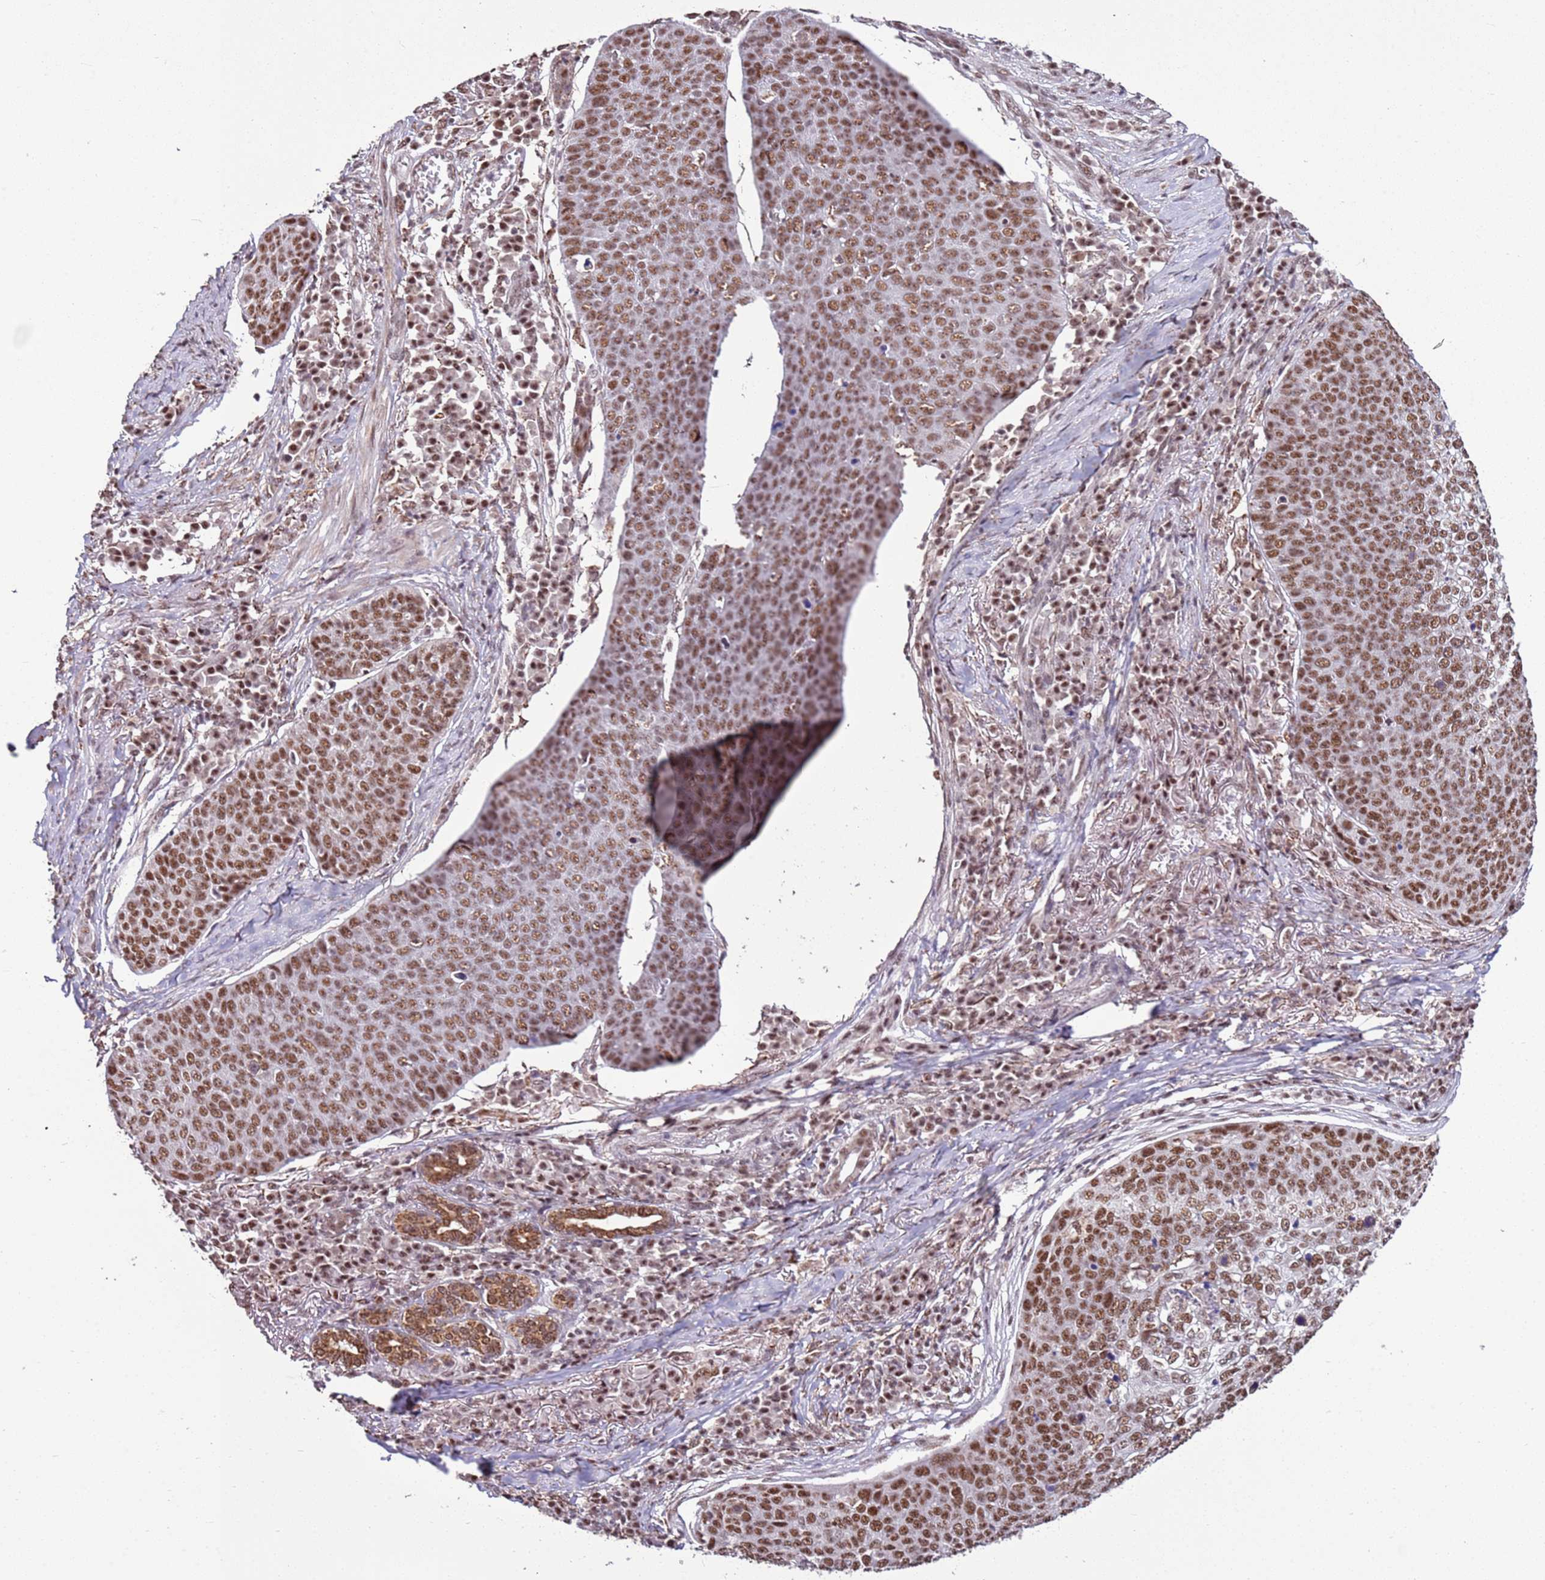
{"staining": {"intensity": "moderate", "quantity": ">75%", "location": "nuclear"}, "tissue": "skin cancer", "cell_type": "Tumor cells", "image_type": "cancer", "snomed": [{"axis": "morphology", "description": "Squamous cell carcinoma, NOS"}, {"axis": "topography", "description": "Skin"}], "caption": "There is medium levels of moderate nuclear positivity in tumor cells of skin cancer, as demonstrated by immunohistochemical staining (brown color).", "gene": "AKAP8L", "patient": {"sex": "male", "age": 71}}